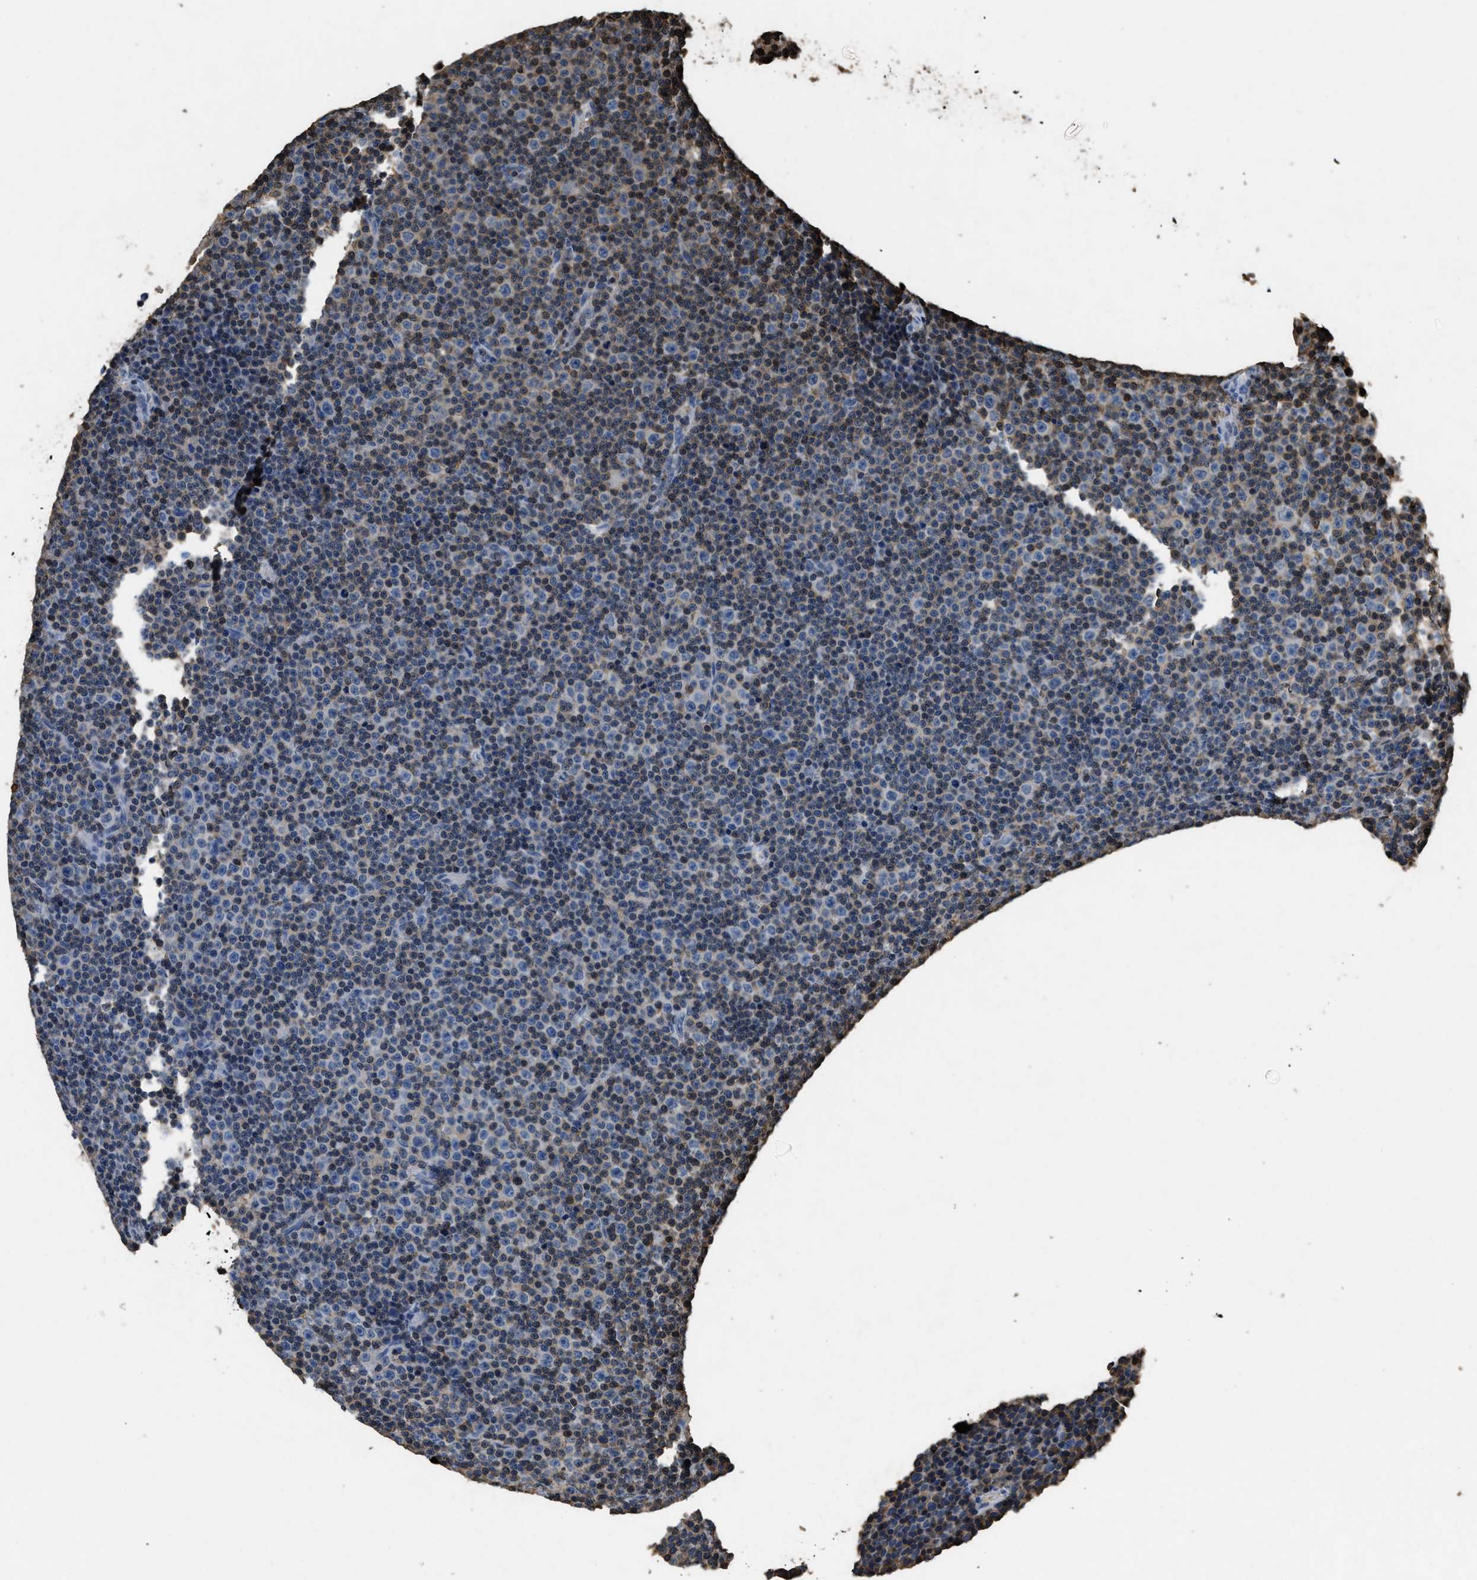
{"staining": {"intensity": "negative", "quantity": "none", "location": "none"}, "tissue": "lymphoma", "cell_type": "Tumor cells", "image_type": "cancer", "snomed": [{"axis": "morphology", "description": "Malignant lymphoma, non-Hodgkin's type, Low grade"}, {"axis": "topography", "description": "Lymph node"}], "caption": "Tumor cells show no significant protein expression in malignant lymphoma, non-Hodgkin's type (low-grade). (DAB (3,3'-diaminobenzidine) immunohistochemistry, high magnification).", "gene": "ARHGDIB", "patient": {"sex": "female", "age": 67}}